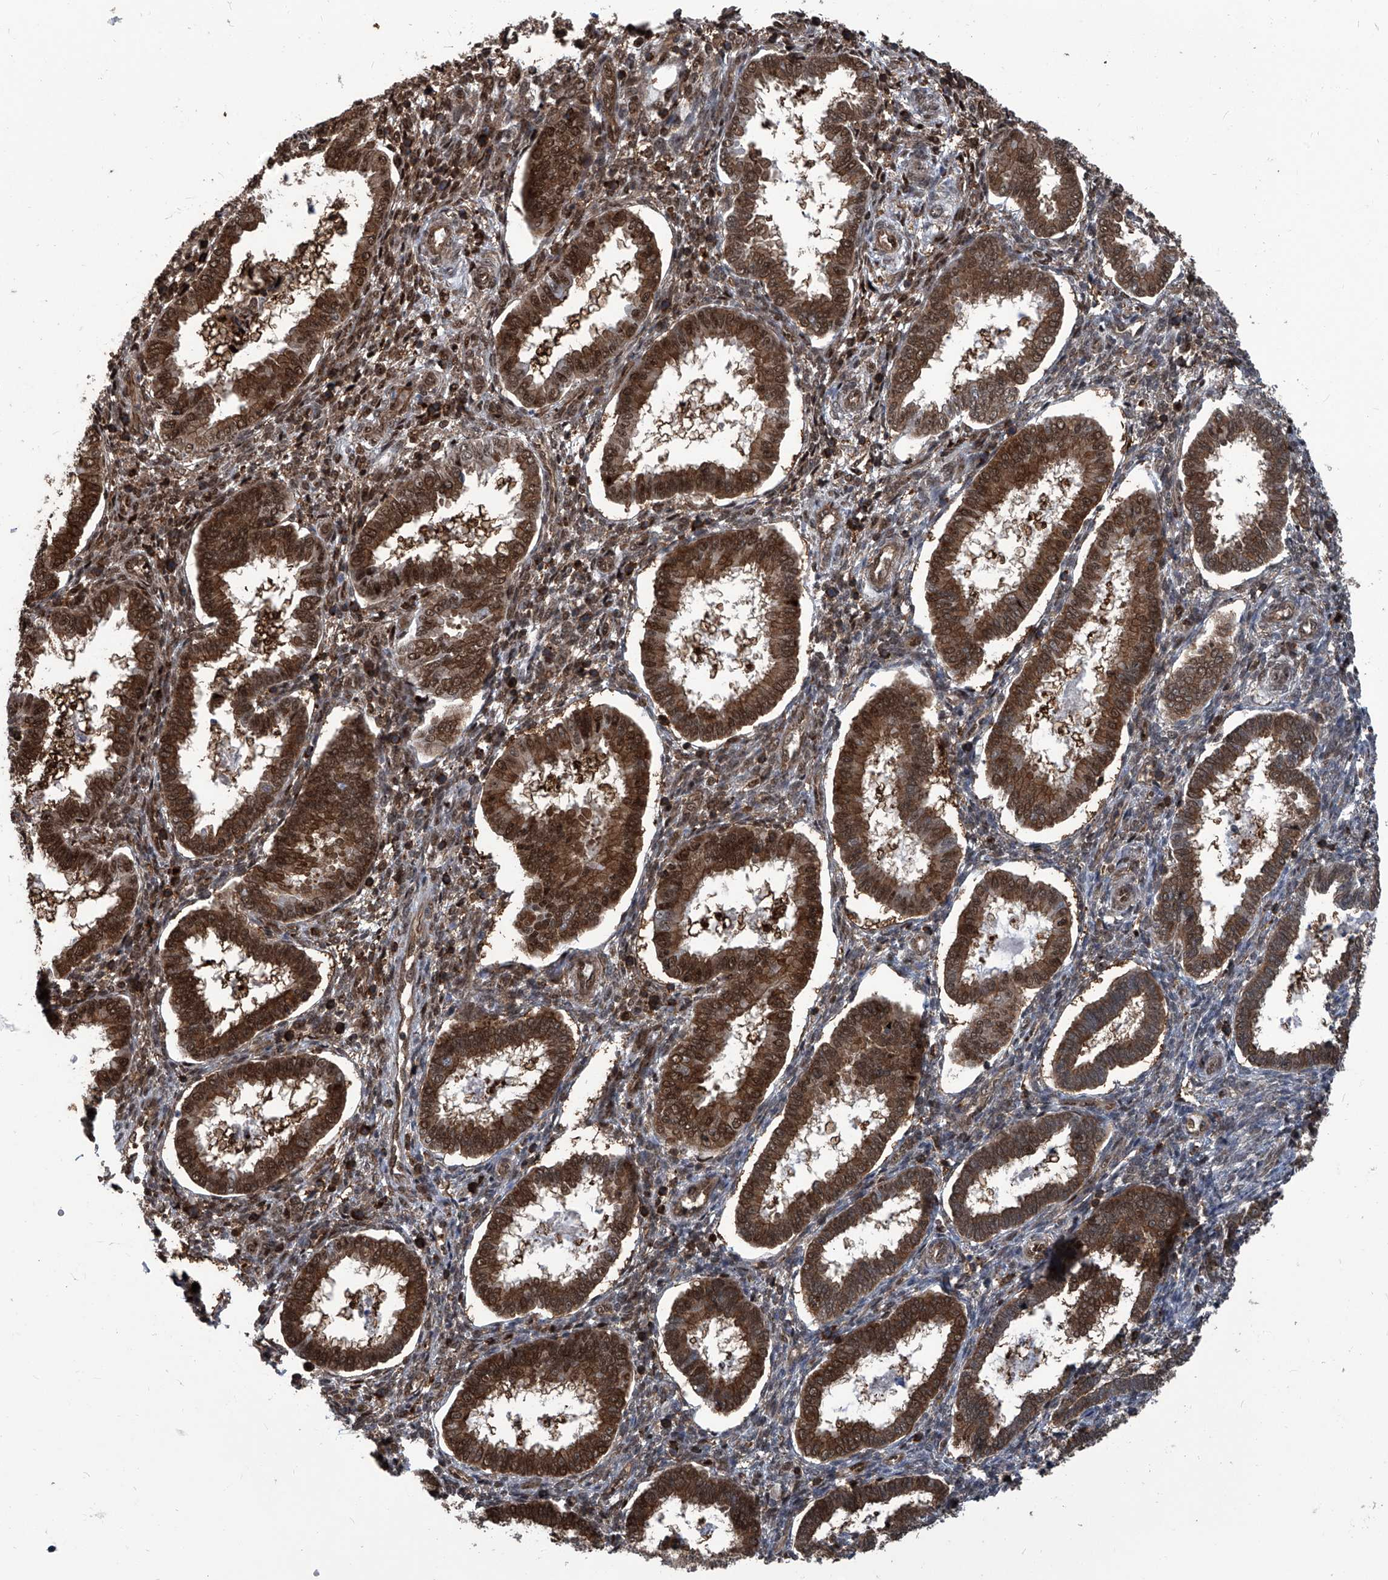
{"staining": {"intensity": "weak", "quantity": "25%-75%", "location": "nuclear"}, "tissue": "endometrium", "cell_type": "Cells in endometrial stroma", "image_type": "normal", "snomed": [{"axis": "morphology", "description": "Normal tissue, NOS"}, {"axis": "topography", "description": "Endometrium"}], "caption": "Immunohistochemistry (IHC) (DAB (3,3'-diaminobenzidine)) staining of benign human endometrium reveals weak nuclear protein positivity in about 25%-75% of cells in endometrial stroma. The staining was performed using DAB (3,3'-diaminobenzidine), with brown indicating positive protein expression. Nuclei are stained blue with hematoxylin.", "gene": "PSMB1", "patient": {"sex": "female", "age": 24}}